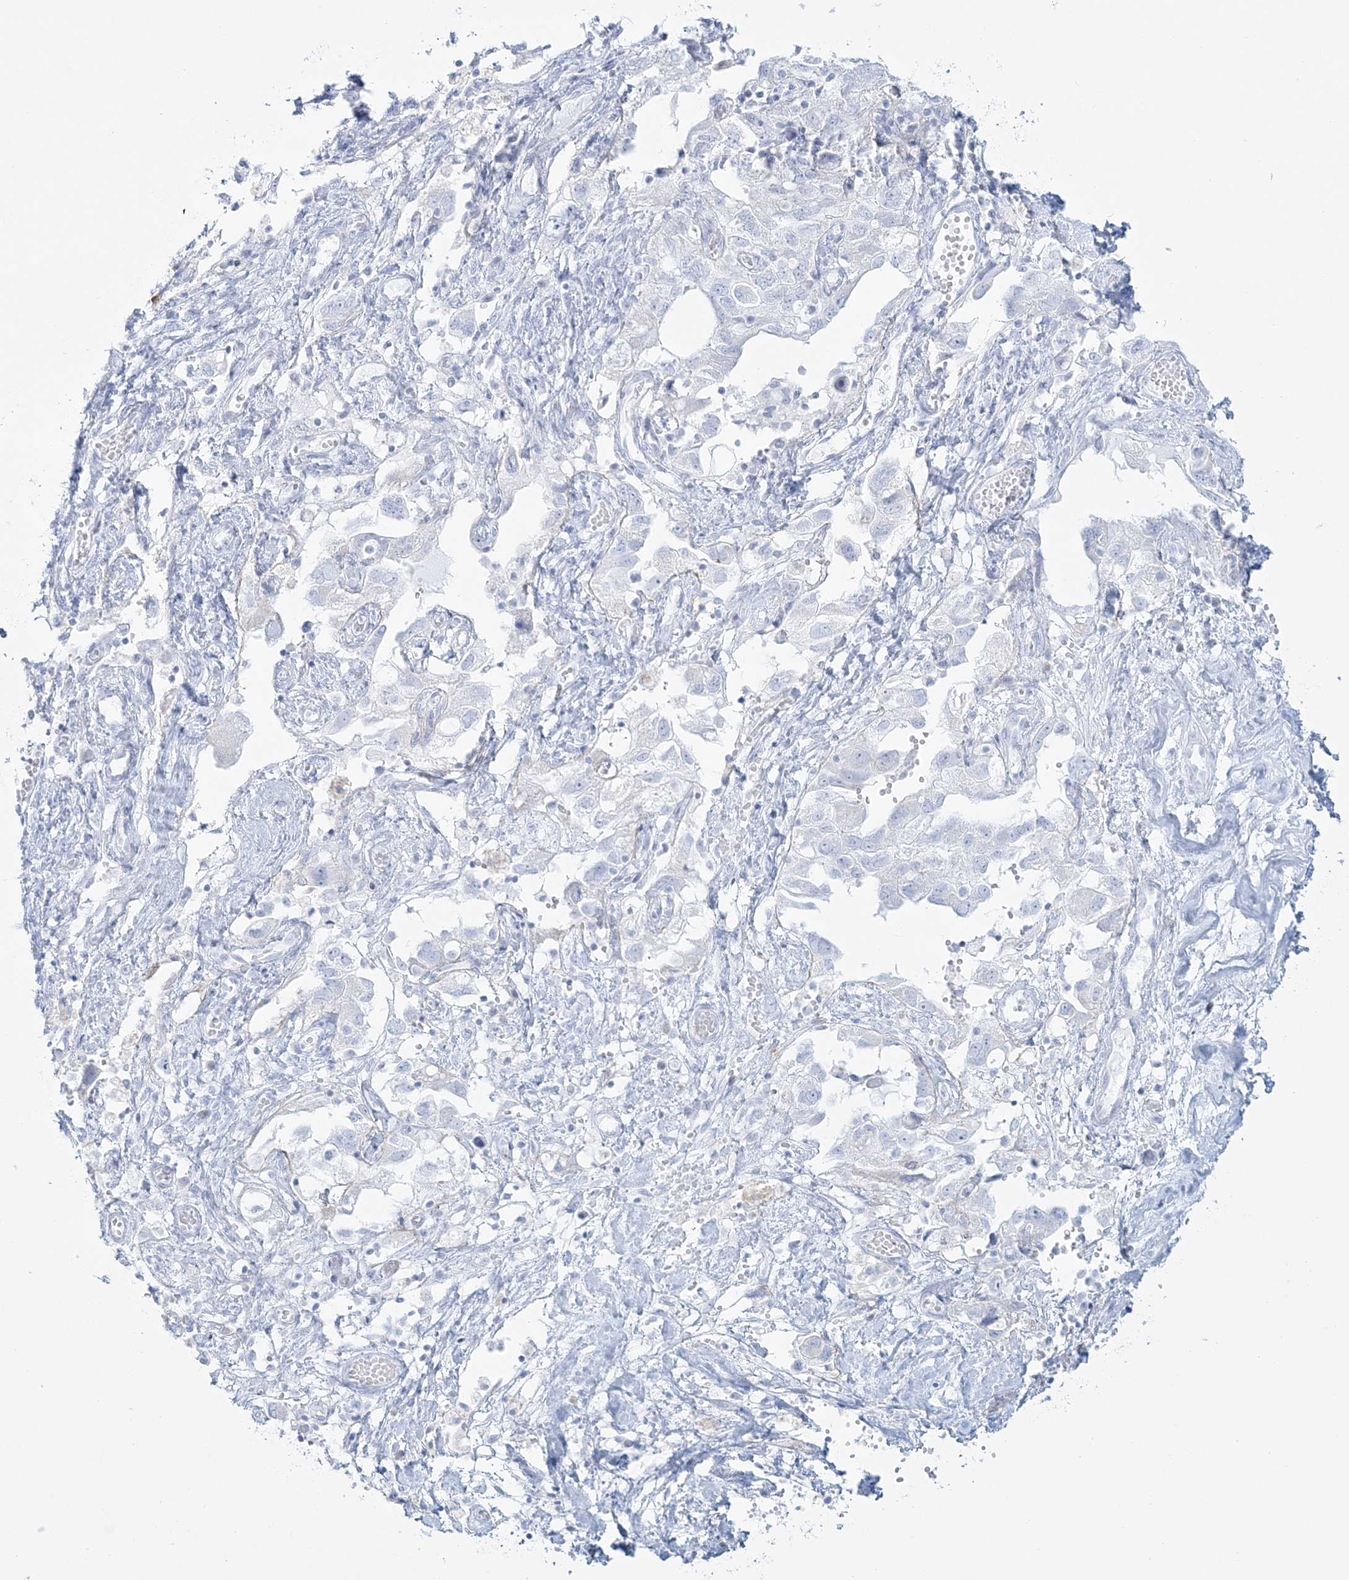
{"staining": {"intensity": "negative", "quantity": "none", "location": "none"}, "tissue": "ovarian cancer", "cell_type": "Tumor cells", "image_type": "cancer", "snomed": [{"axis": "morphology", "description": "Carcinoma, NOS"}, {"axis": "morphology", "description": "Cystadenocarcinoma, serous, NOS"}, {"axis": "topography", "description": "Ovary"}], "caption": "This image is of ovarian cancer stained with immunohistochemistry (IHC) to label a protein in brown with the nuclei are counter-stained blue. There is no positivity in tumor cells. The staining was performed using DAB to visualize the protein expression in brown, while the nuclei were stained in blue with hematoxylin (Magnification: 20x).", "gene": "ADGB", "patient": {"sex": "female", "age": 69}}